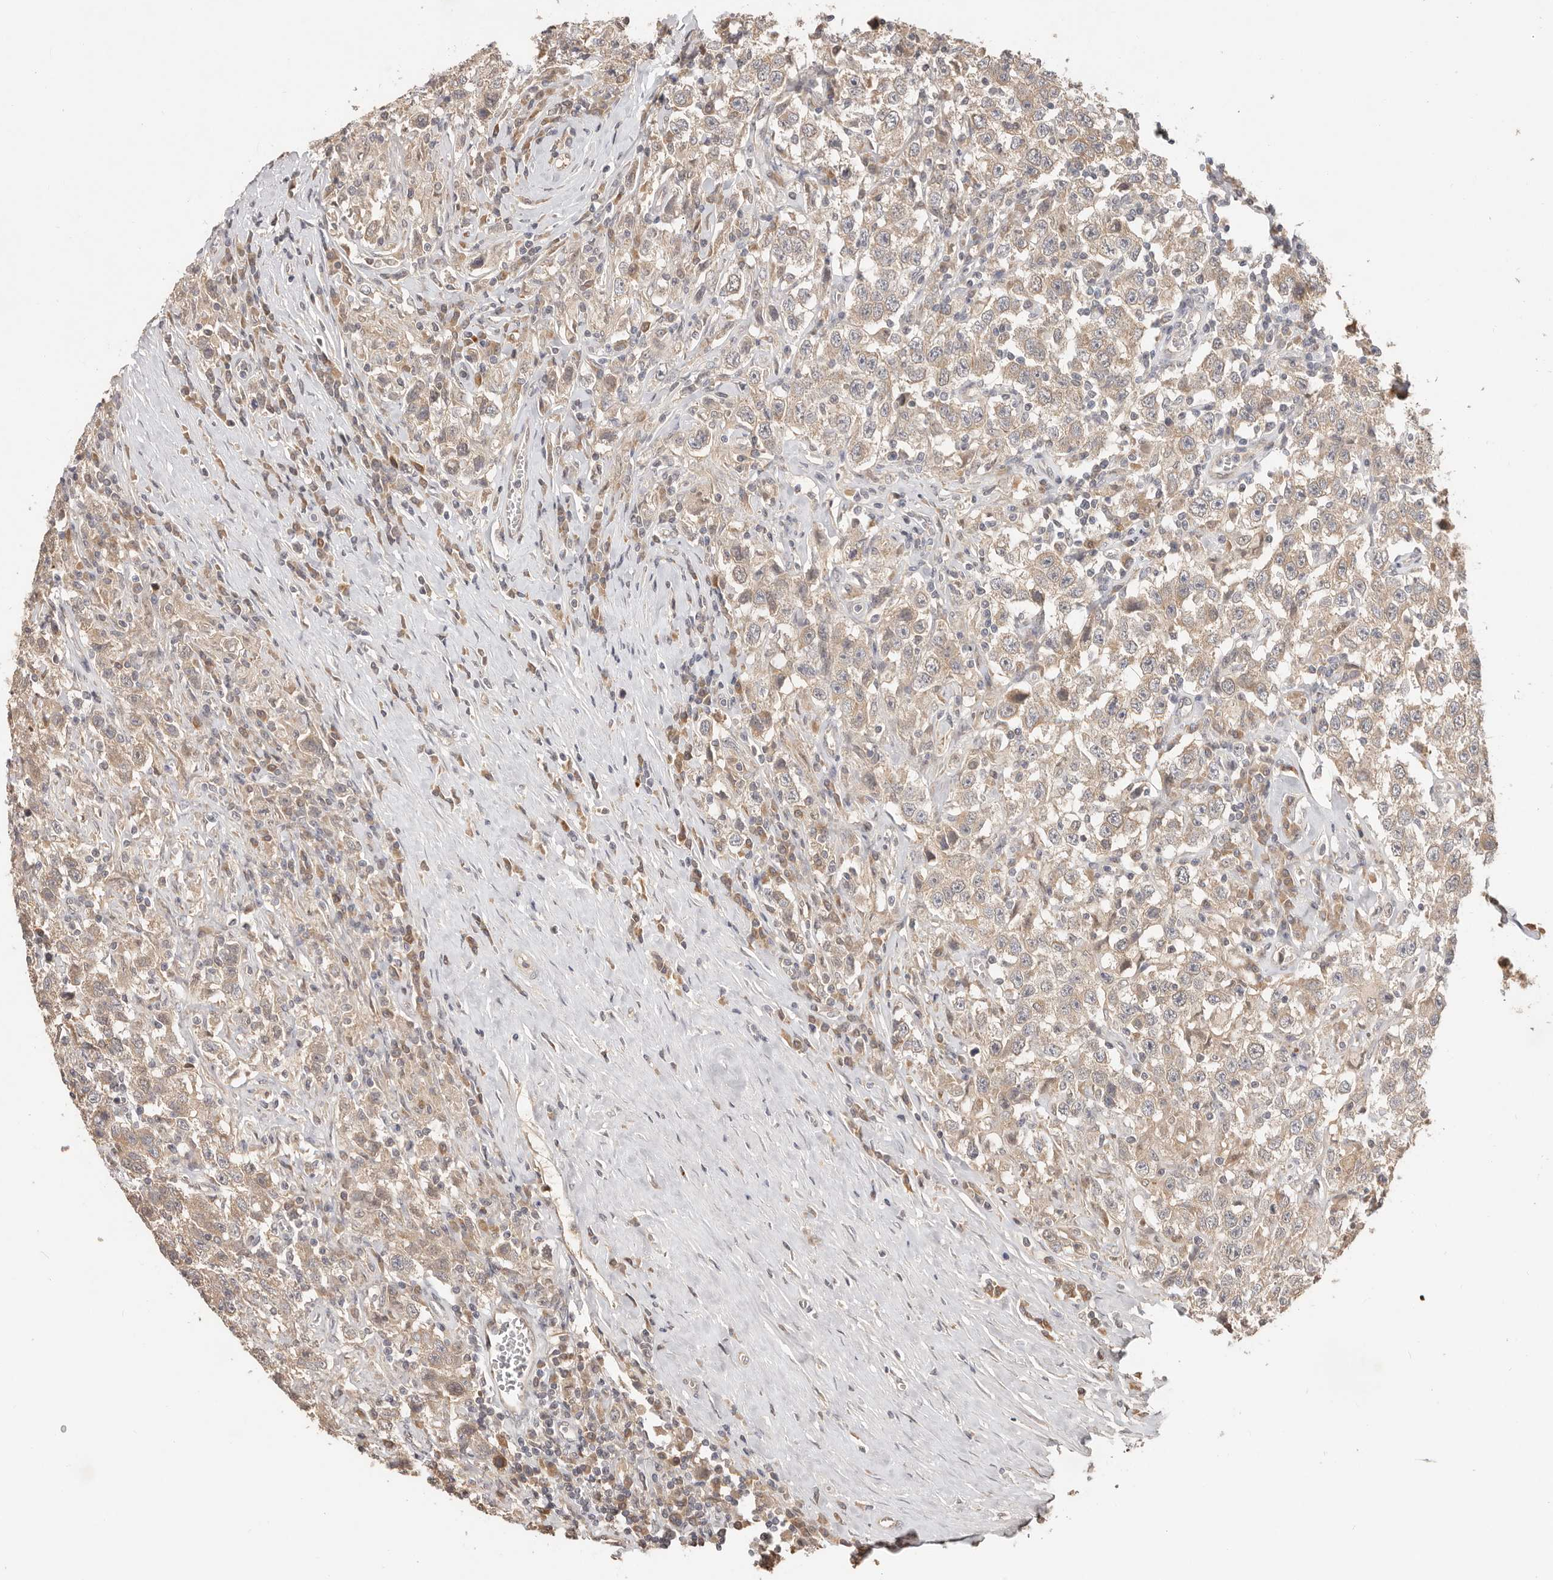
{"staining": {"intensity": "weak", "quantity": ">75%", "location": "cytoplasmic/membranous"}, "tissue": "testis cancer", "cell_type": "Tumor cells", "image_type": "cancer", "snomed": [{"axis": "morphology", "description": "Seminoma, NOS"}, {"axis": "topography", "description": "Testis"}], "caption": "High-power microscopy captured an immunohistochemistry photomicrograph of testis seminoma, revealing weak cytoplasmic/membranous positivity in about >75% of tumor cells. (DAB IHC, brown staining for protein, blue staining for nuclei).", "gene": "MTFR2", "patient": {"sex": "male", "age": 41}}